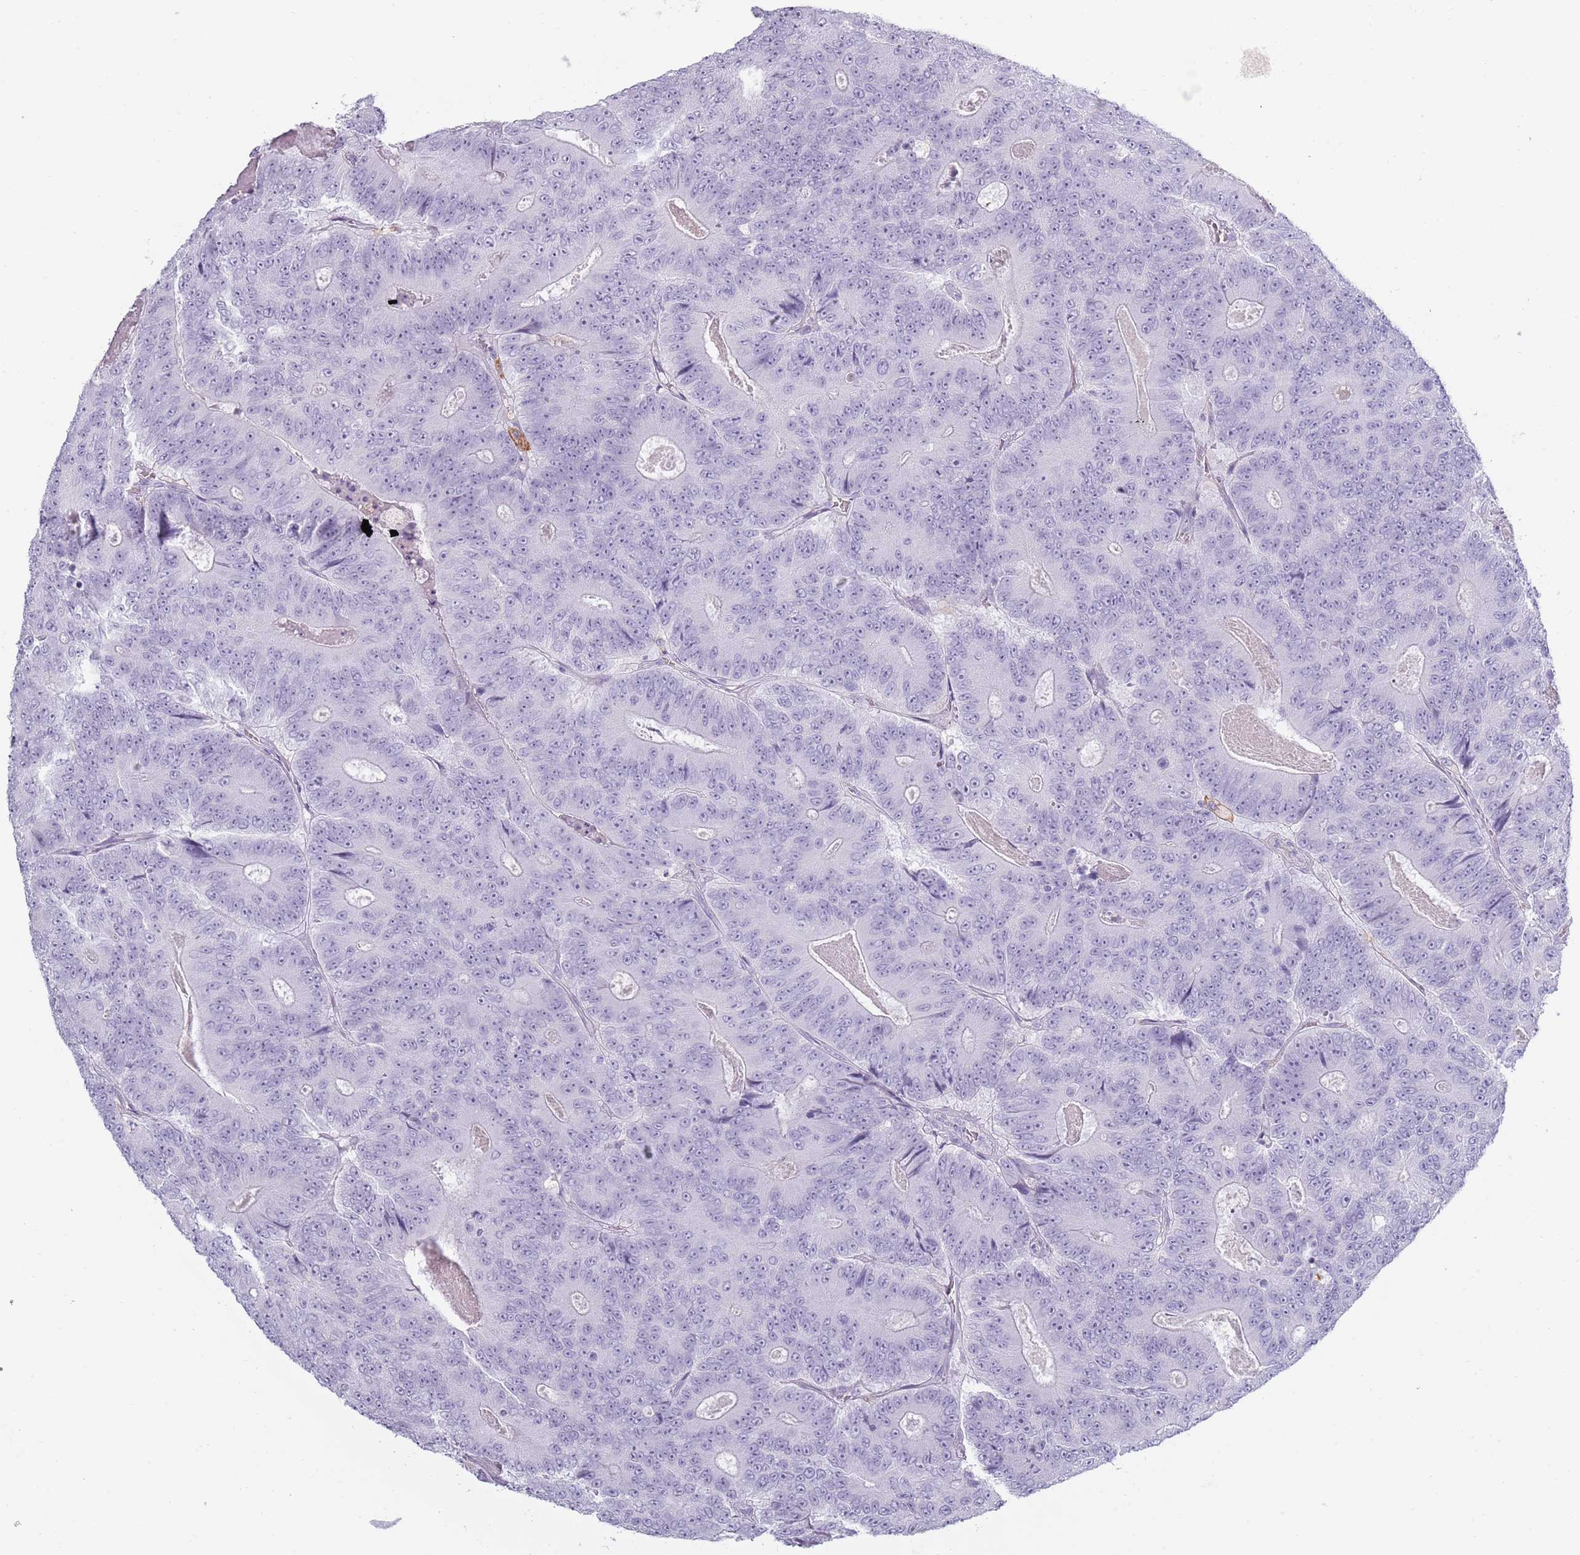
{"staining": {"intensity": "negative", "quantity": "none", "location": "none"}, "tissue": "colorectal cancer", "cell_type": "Tumor cells", "image_type": "cancer", "snomed": [{"axis": "morphology", "description": "Adenocarcinoma, NOS"}, {"axis": "topography", "description": "Colon"}], "caption": "Immunohistochemistry (IHC) photomicrograph of neoplastic tissue: colorectal cancer stained with DAB demonstrates no significant protein staining in tumor cells.", "gene": "COLEC12", "patient": {"sex": "male", "age": 83}}